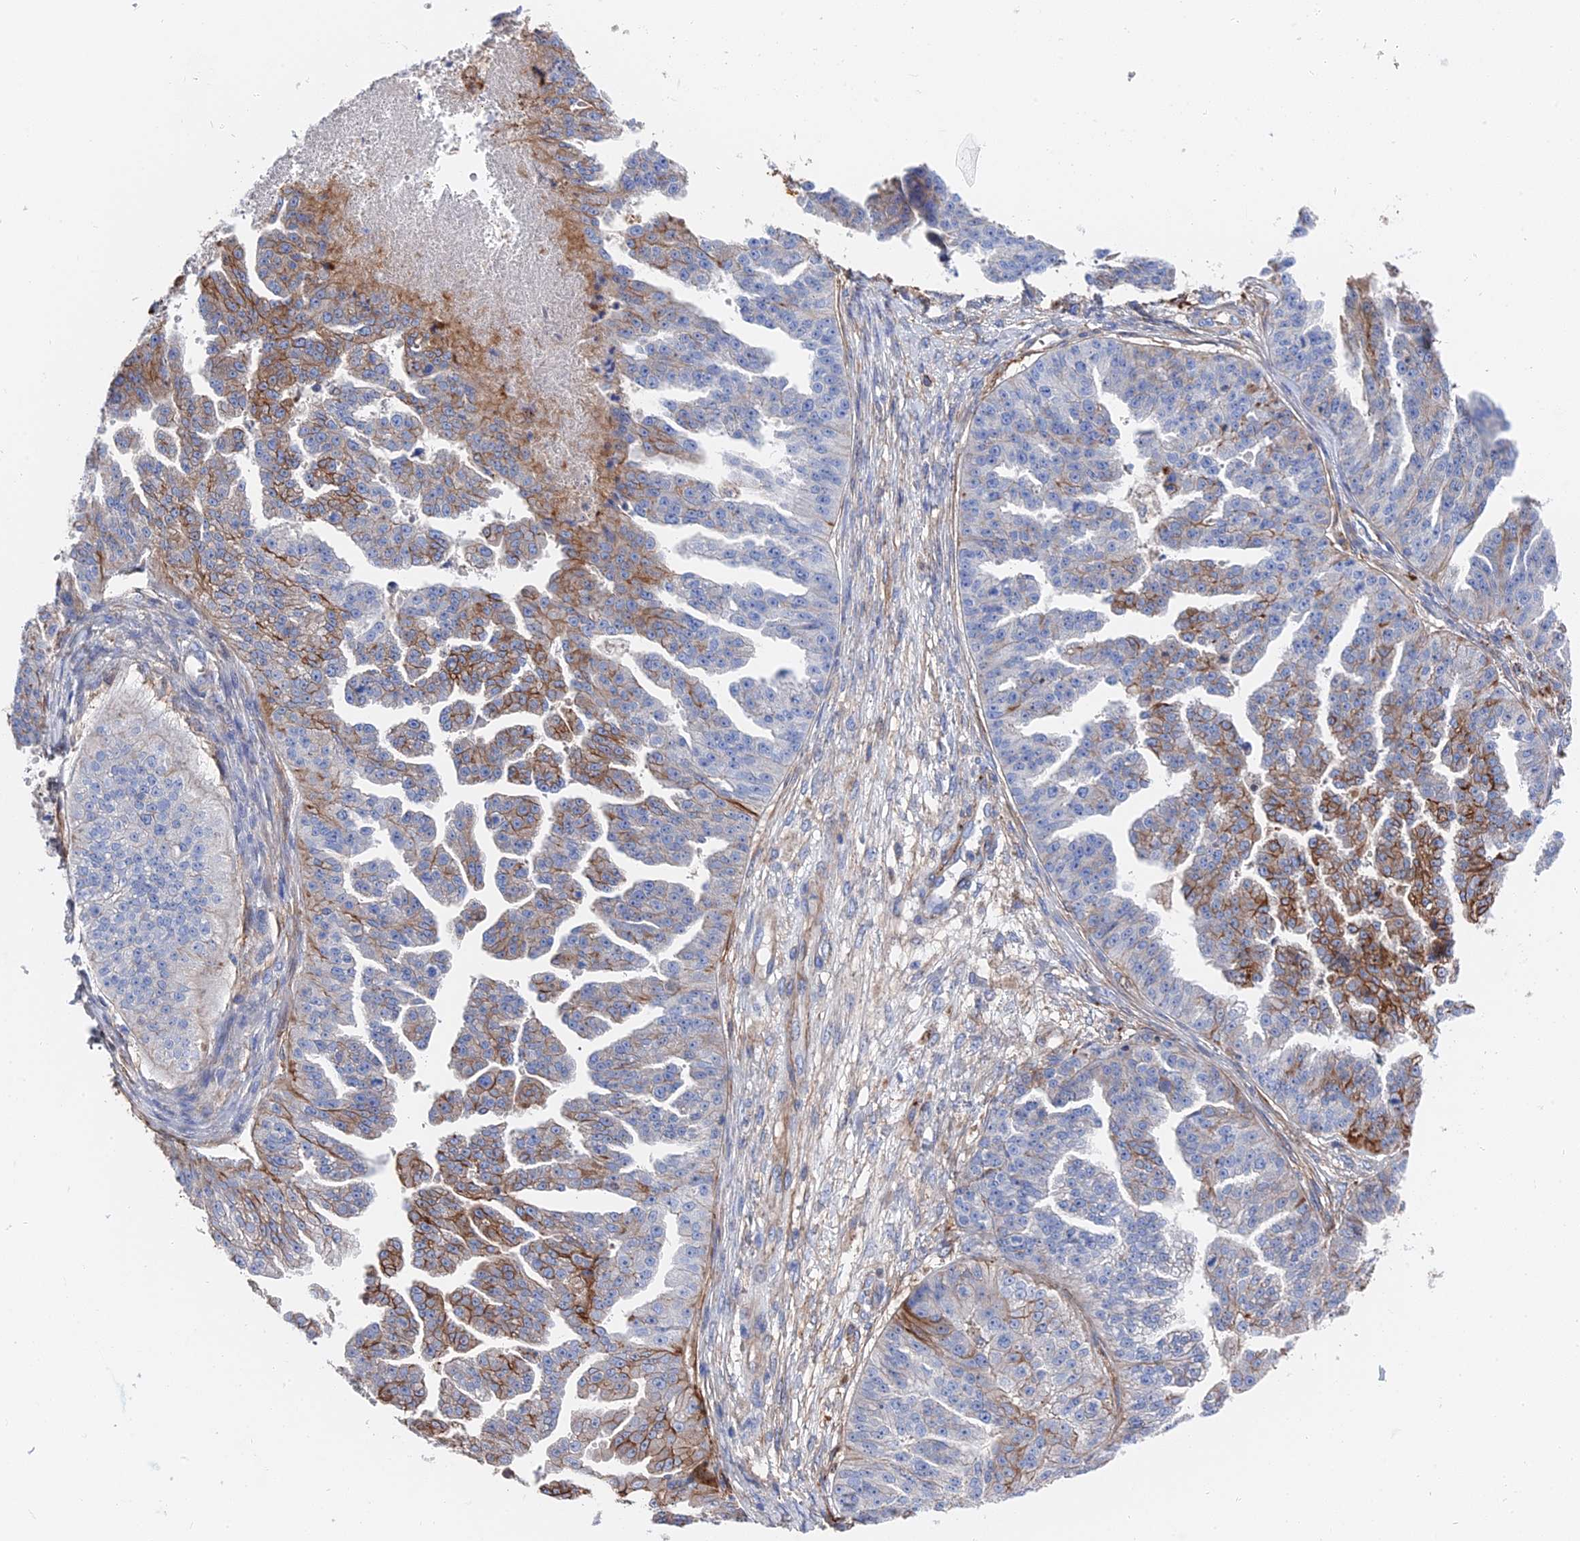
{"staining": {"intensity": "moderate", "quantity": "25%-75%", "location": "cytoplasmic/membranous"}, "tissue": "ovarian cancer", "cell_type": "Tumor cells", "image_type": "cancer", "snomed": [{"axis": "morphology", "description": "Cystadenocarcinoma, serous, NOS"}, {"axis": "topography", "description": "Ovary"}], "caption": "Immunohistochemical staining of ovarian cancer demonstrates moderate cytoplasmic/membranous protein positivity in about 25%-75% of tumor cells.", "gene": "STRA6", "patient": {"sex": "female", "age": 58}}